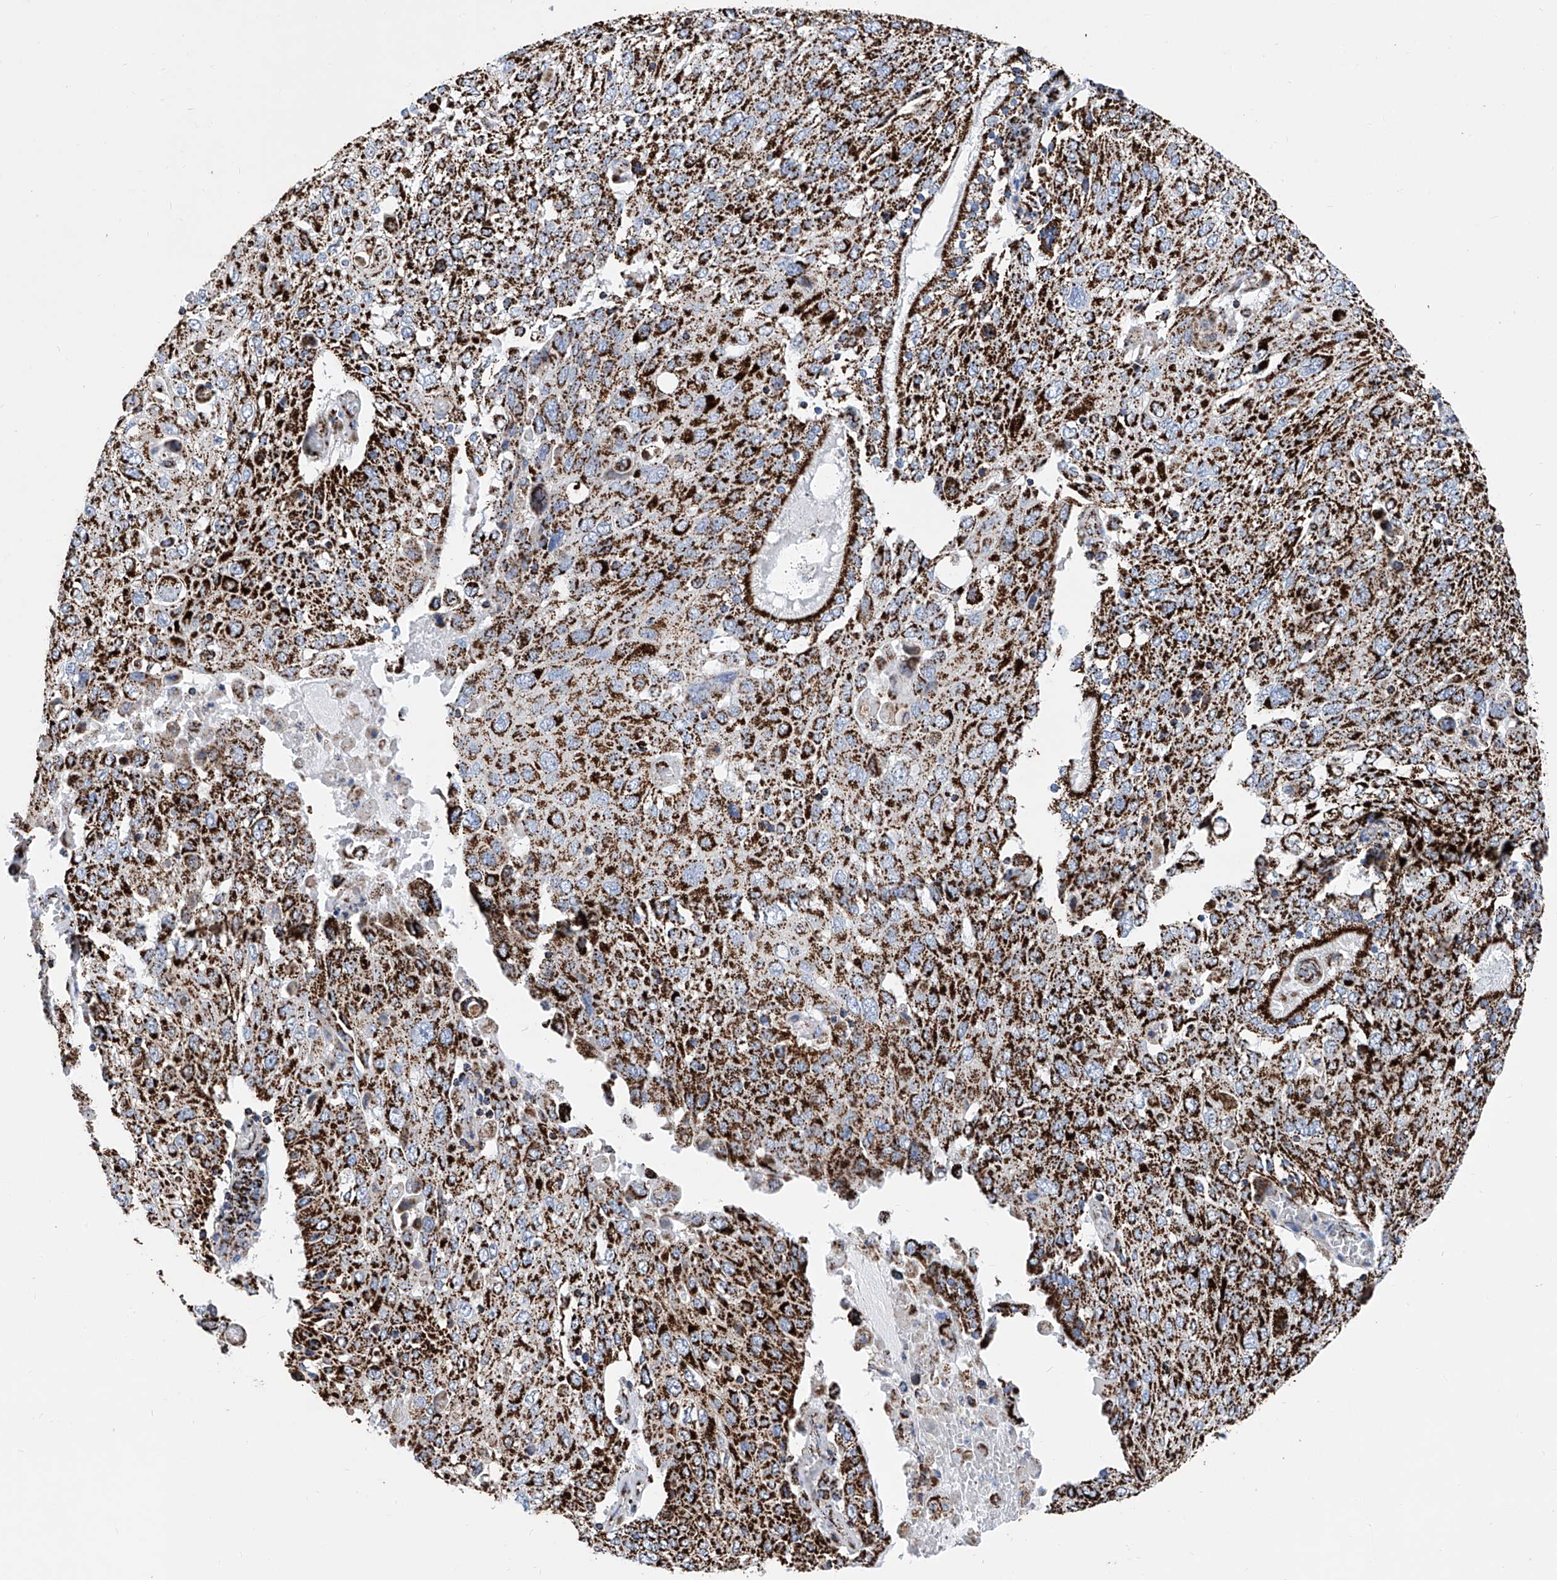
{"staining": {"intensity": "strong", "quantity": ">75%", "location": "cytoplasmic/membranous"}, "tissue": "lung cancer", "cell_type": "Tumor cells", "image_type": "cancer", "snomed": [{"axis": "morphology", "description": "Squamous cell carcinoma, NOS"}, {"axis": "topography", "description": "Lung"}], "caption": "Protein expression analysis of human squamous cell carcinoma (lung) reveals strong cytoplasmic/membranous expression in about >75% of tumor cells.", "gene": "ATP5PF", "patient": {"sex": "male", "age": 65}}